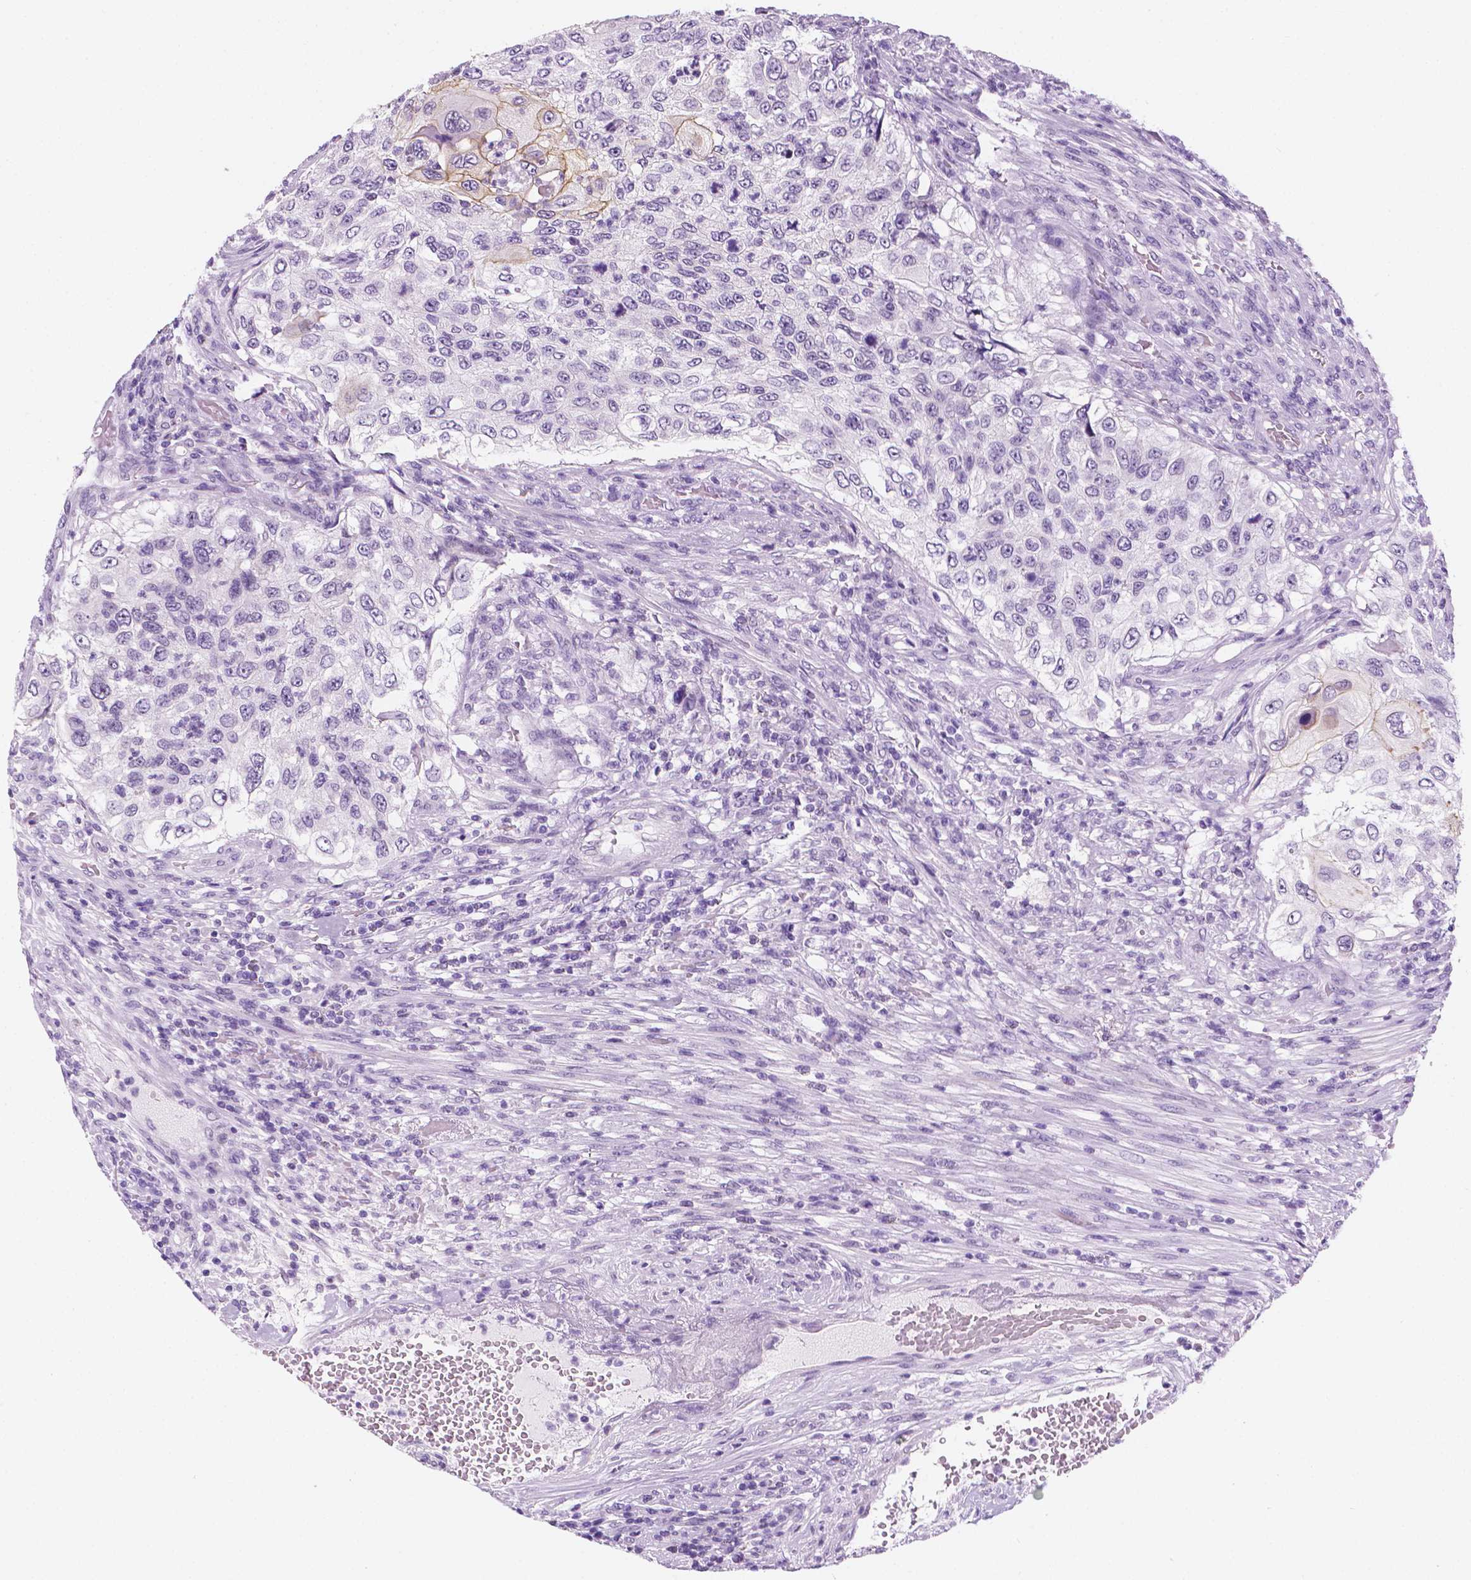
{"staining": {"intensity": "weak", "quantity": "<25%", "location": "cytoplasmic/membranous"}, "tissue": "urothelial cancer", "cell_type": "Tumor cells", "image_type": "cancer", "snomed": [{"axis": "morphology", "description": "Urothelial carcinoma, High grade"}, {"axis": "topography", "description": "Urinary bladder"}], "caption": "Immunohistochemistry (IHC) histopathology image of neoplastic tissue: high-grade urothelial carcinoma stained with DAB reveals no significant protein positivity in tumor cells.", "gene": "PPL", "patient": {"sex": "female", "age": 60}}